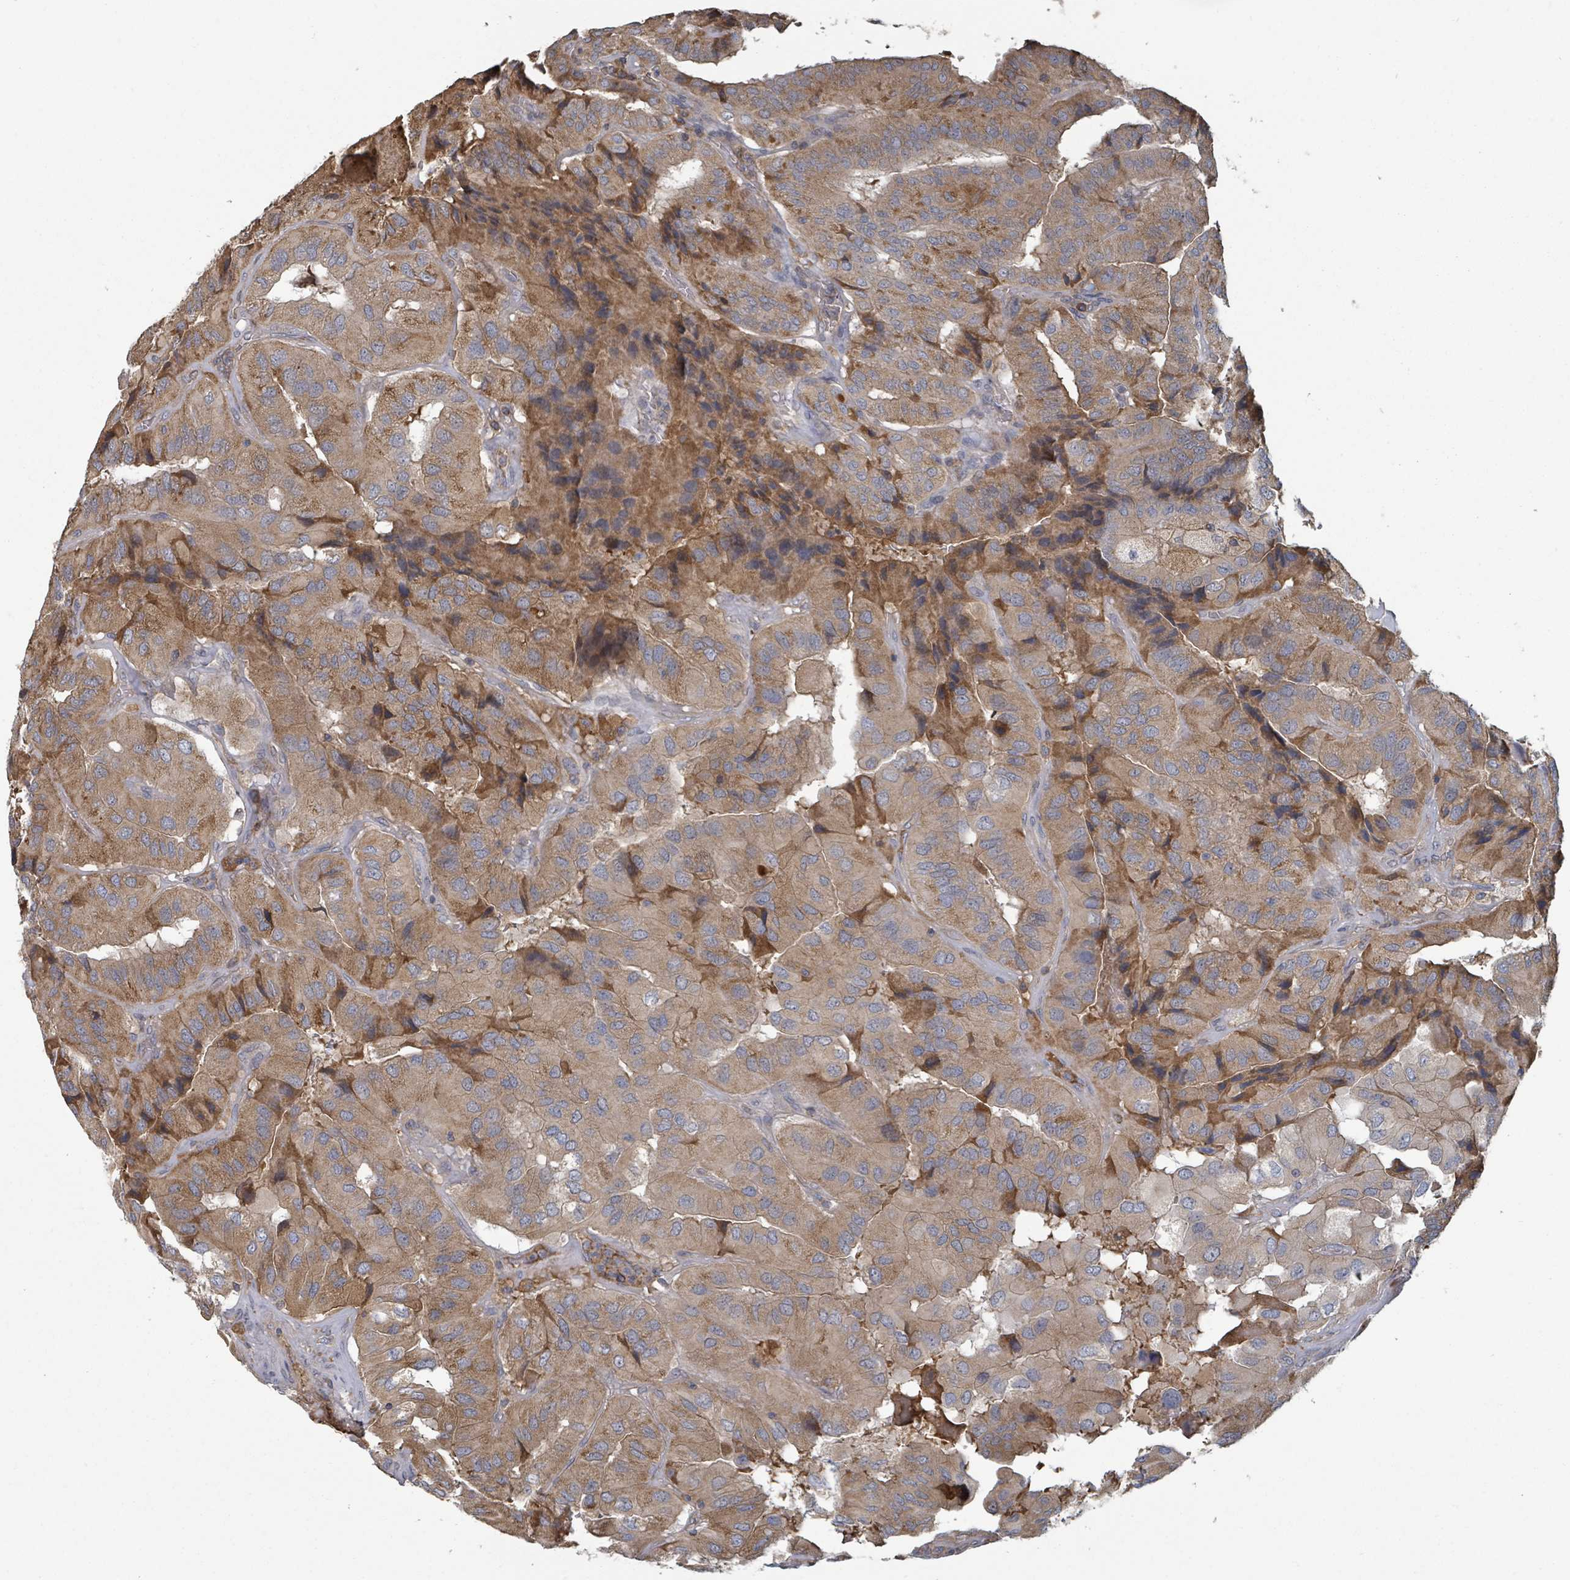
{"staining": {"intensity": "moderate", "quantity": ">75%", "location": "cytoplasmic/membranous"}, "tissue": "thyroid cancer", "cell_type": "Tumor cells", "image_type": "cancer", "snomed": [{"axis": "morphology", "description": "Normal tissue, NOS"}, {"axis": "morphology", "description": "Papillary adenocarcinoma, NOS"}, {"axis": "topography", "description": "Thyroid gland"}], "caption": "A micrograph showing moderate cytoplasmic/membranous staining in about >75% of tumor cells in thyroid cancer, as visualized by brown immunohistochemical staining.", "gene": "GABBR1", "patient": {"sex": "female", "age": 59}}